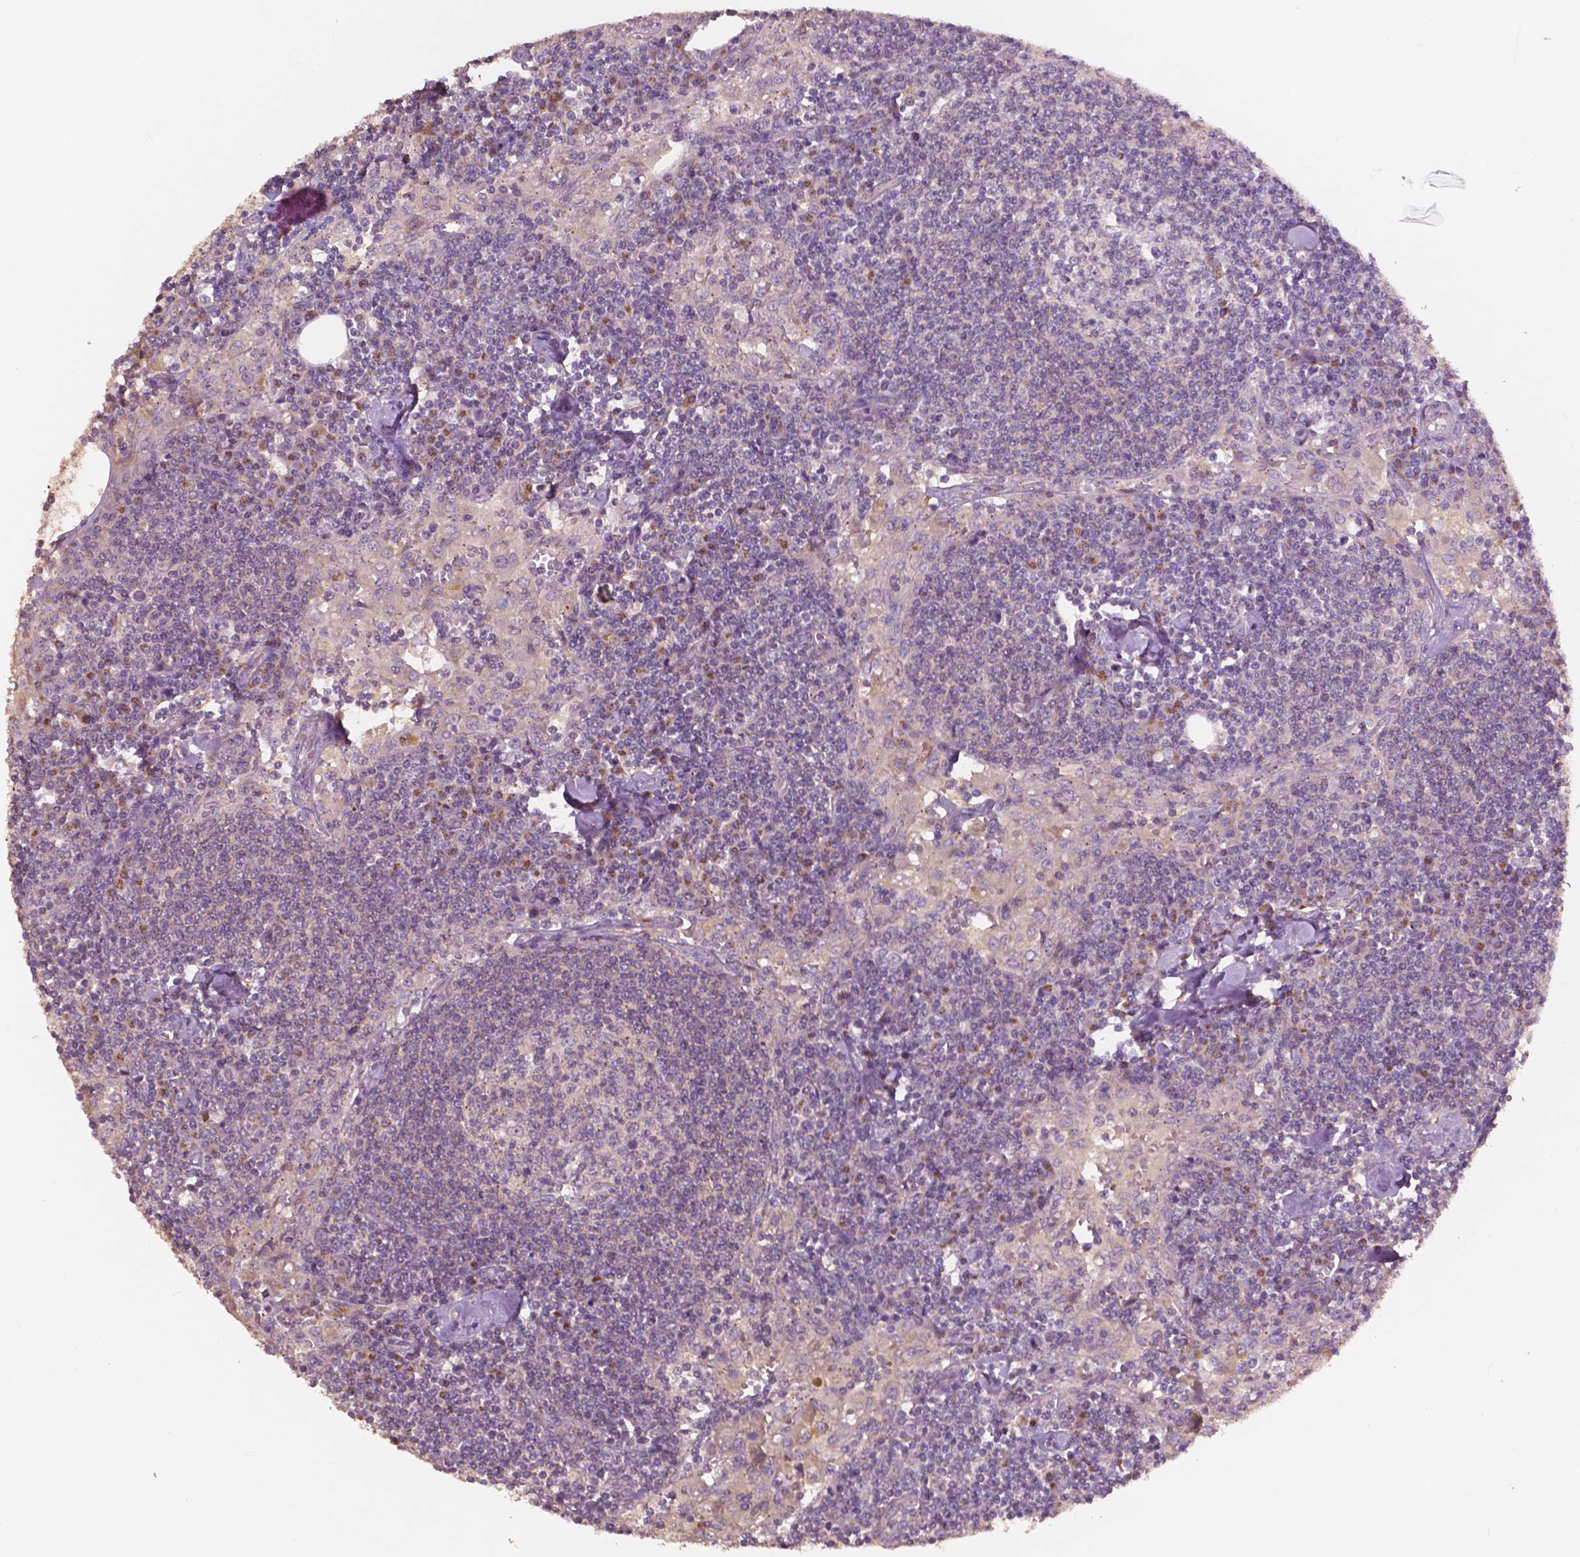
{"staining": {"intensity": "negative", "quantity": "none", "location": "none"}, "tissue": "lymph node", "cell_type": "Germinal center cells", "image_type": "normal", "snomed": [{"axis": "morphology", "description": "Normal tissue, NOS"}, {"axis": "topography", "description": "Lymph node"}], "caption": "Immunohistochemistry photomicrograph of normal lymph node: lymph node stained with DAB (3,3'-diaminobenzidine) reveals no significant protein expression in germinal center cells.", "gene": "CHPT1", "patient": {"sex": "male", "age": 55}}